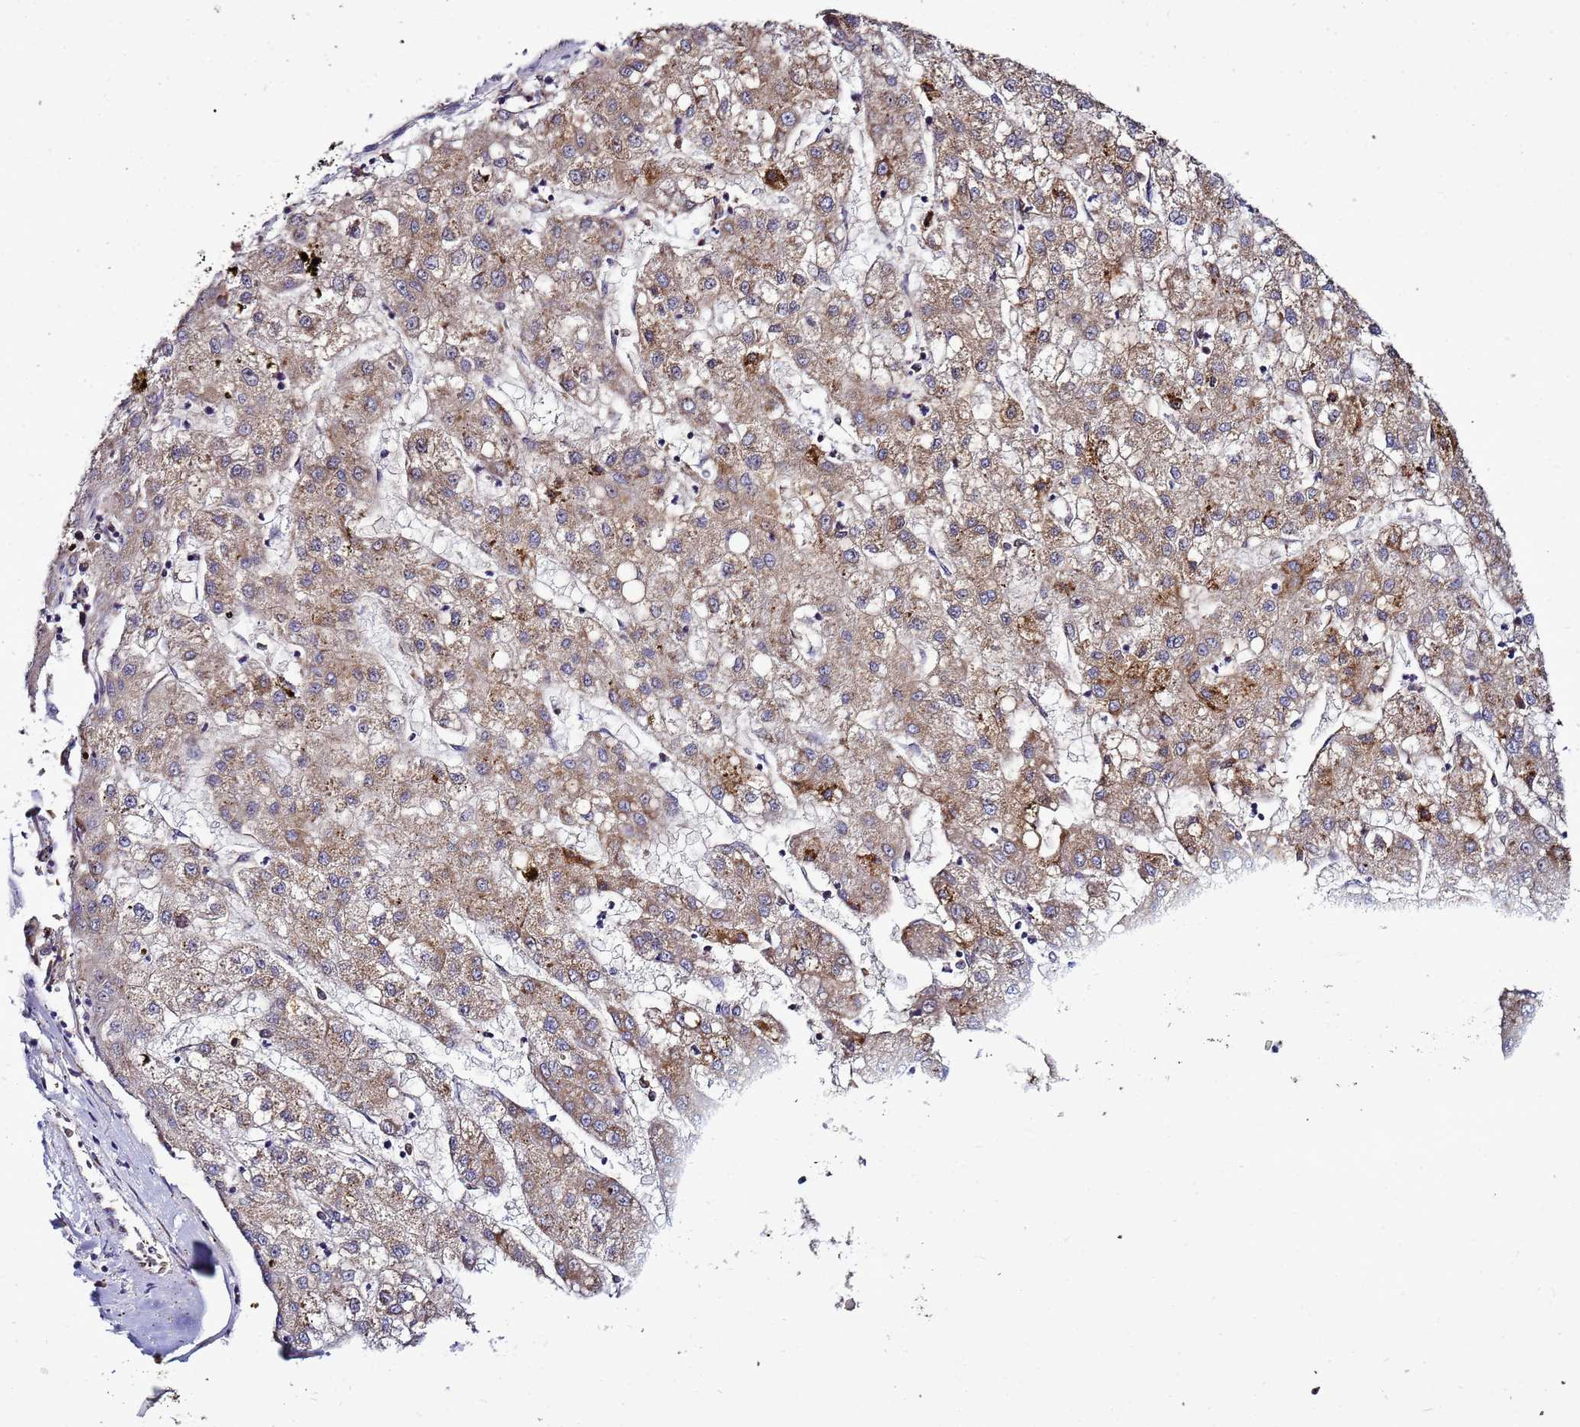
{"staining": {"intensity": "moderate", "quantity": ">75%", "location": "cytoplasmic/membranous"}, "tissue": "liver cancer", "cell_type": "Tumor cells", "image_type": "cancer", "snomed": [{"axis": "morphology", "description": "Carcinoma, Hepatocellular, NOS"}, {"axis": "topography", "description": "Liver"}], "caption": "A brown stain highlights moderate cytoplasmic/membranous expression of a protein in hepatocellular carcinoma (liver) tumor cells.", "gene": "NOL8", "patient": {"sex": "male", "age": 72}}